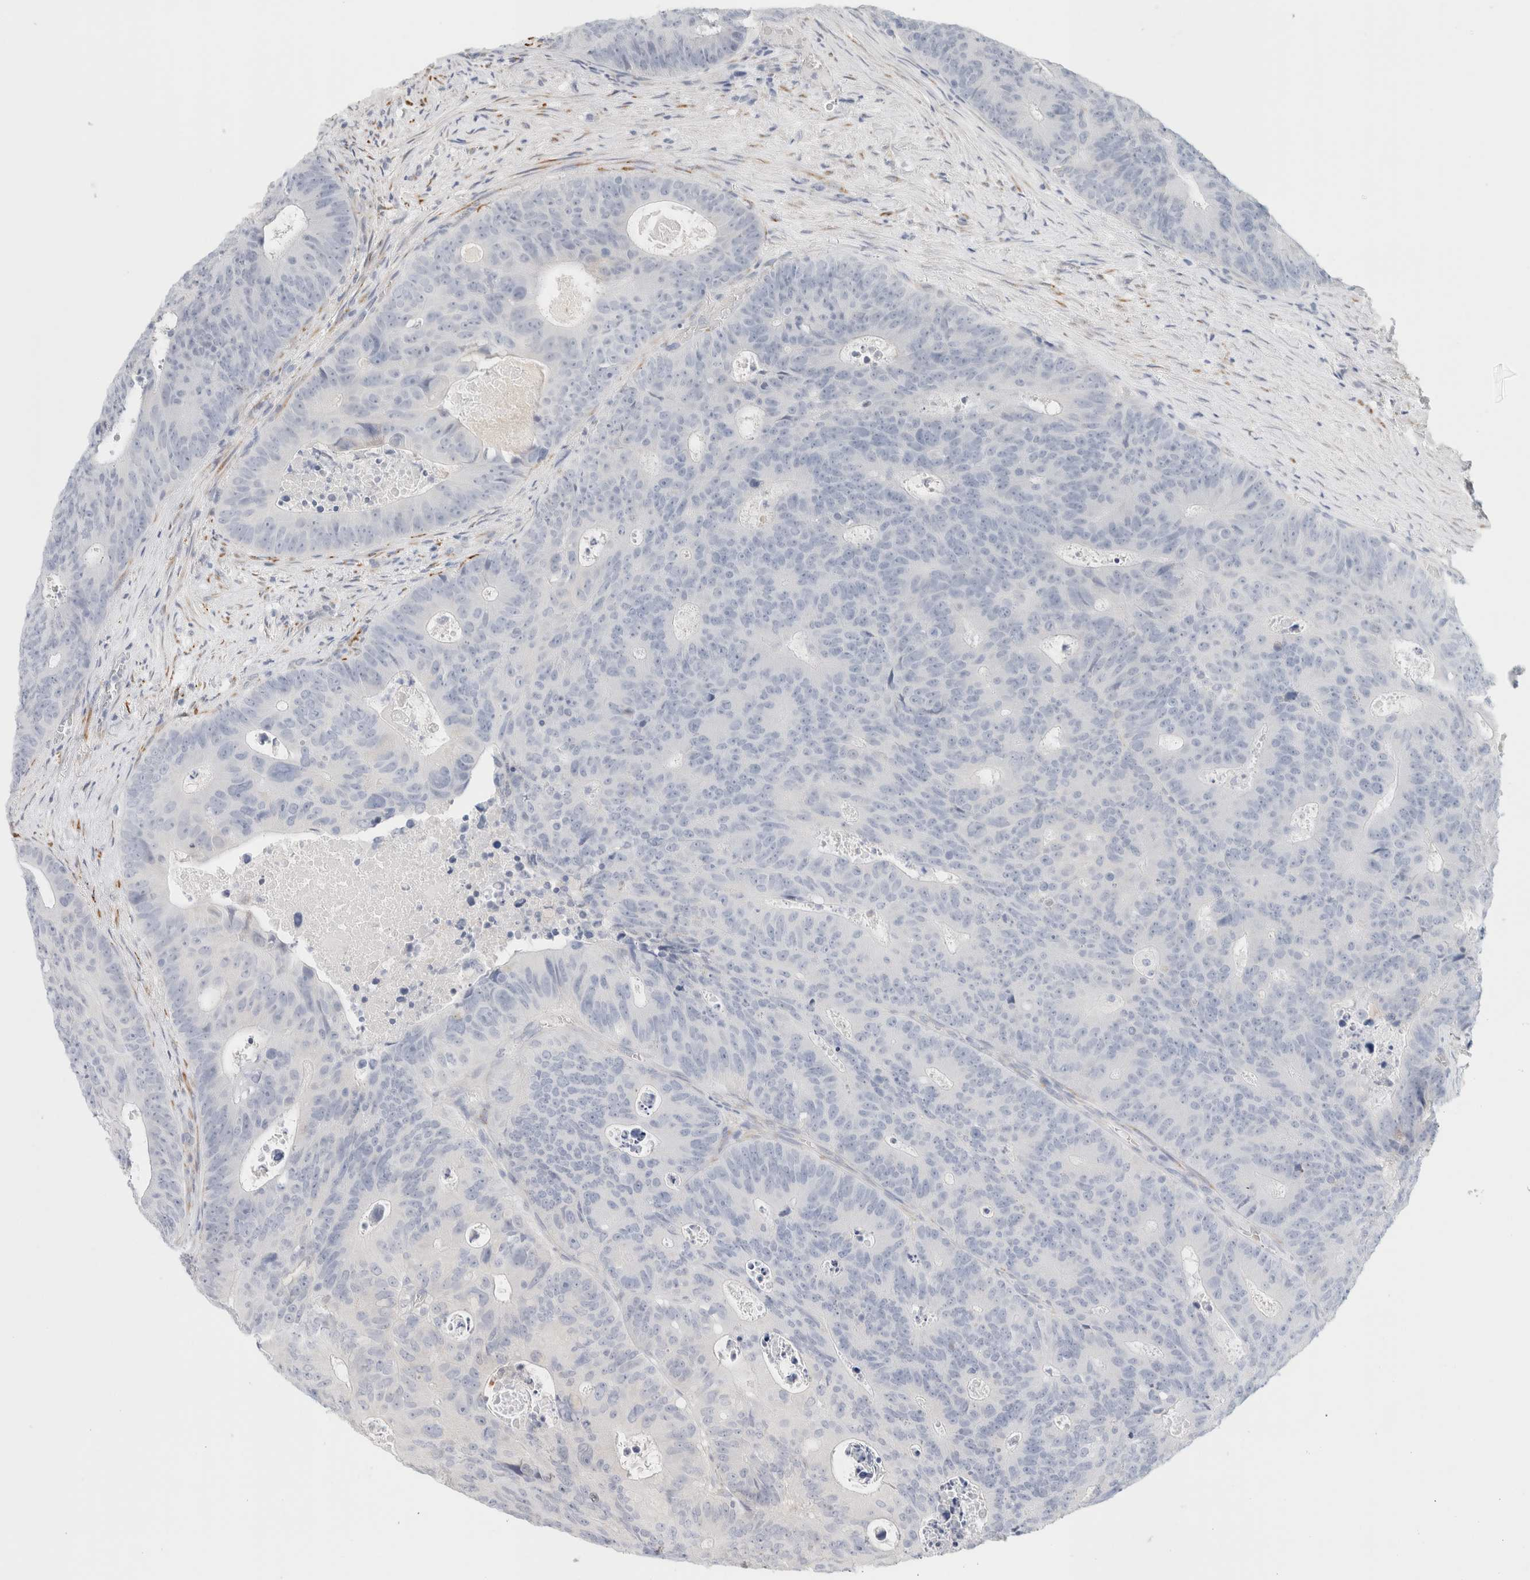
{"staining": {"intensity": "negative", "quantity": "none", "location": "none"}, "tissue": "colorectal cancer", "cell_type": "Tumor cells", "image_type": "cancer", "snomed": [{"axis": "morphology", "description": "Adenocarcinoma, NOS"}, {"axis": "topography", "description": "Colon"}], "caption": "Tumor cells show no significant protein staining in adenocarcinoma (colorectal).", "gene": "RTN4", "patient": {"sex": "male", "age": 87}}